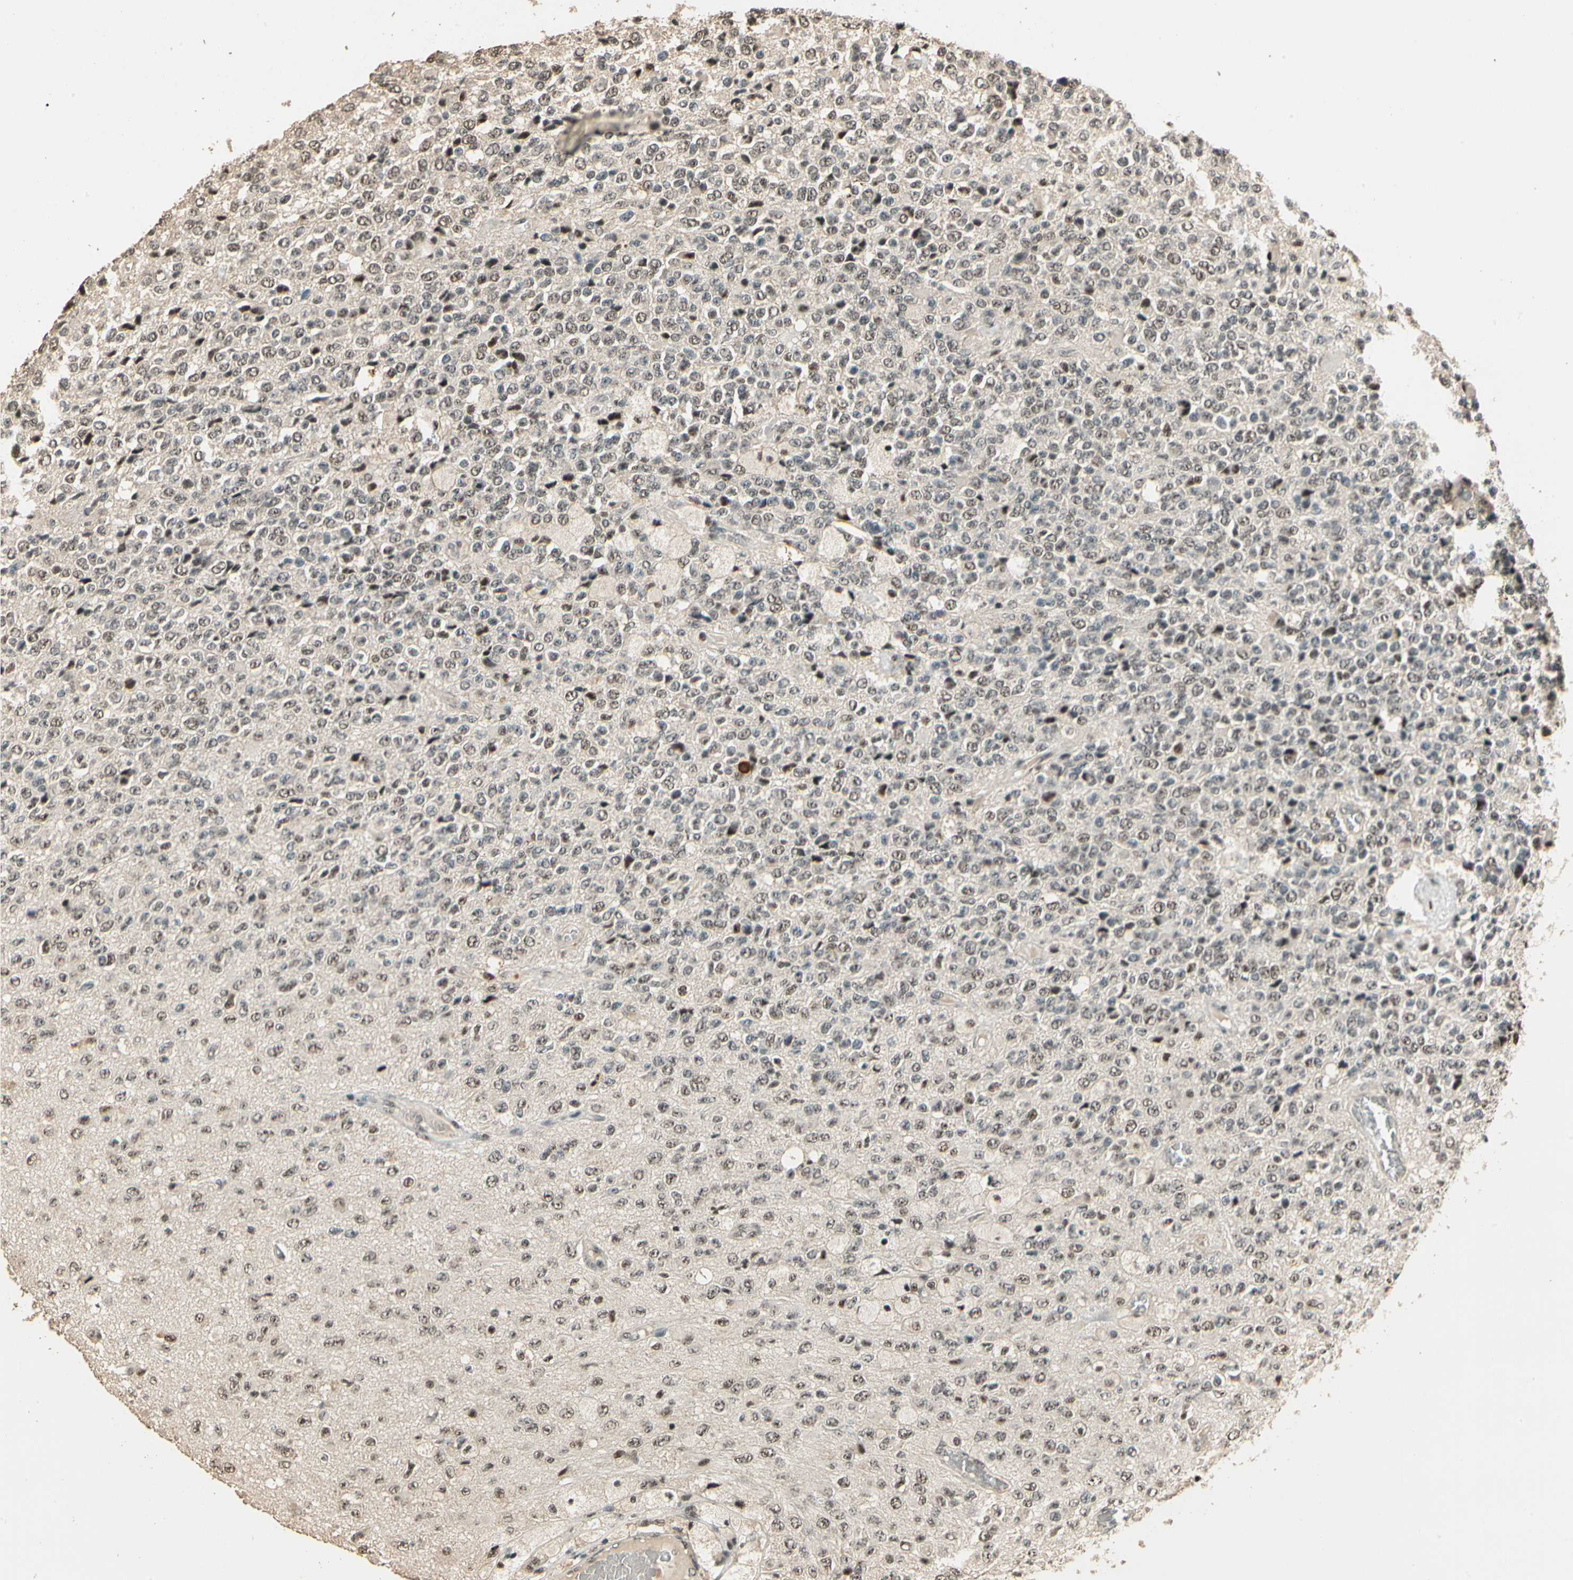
{"staining": {"intensity": "weak", "quantity": ">75%", "location": "nuclear"}, "tissue": "glioma", "cell_type": "Tumor cells", "image_type": "cancer", "snomed": [{"axis": "morphology", "description": "Glioma, malignant, High grade"}, {"axis": "topography", "description": "pancreas cauda"}], "caption": "High-magnification brightfield microscopy of glioma stained with DAB (3,3'-diaminobenzidine) (brown) and counterstained with hematoxylin (blue). tumor cells exhibit weak nuclear expression is appreciated in about>75% of cells.", "gene": "RBM25", "patient": {"sex": "male", "age": 60}}